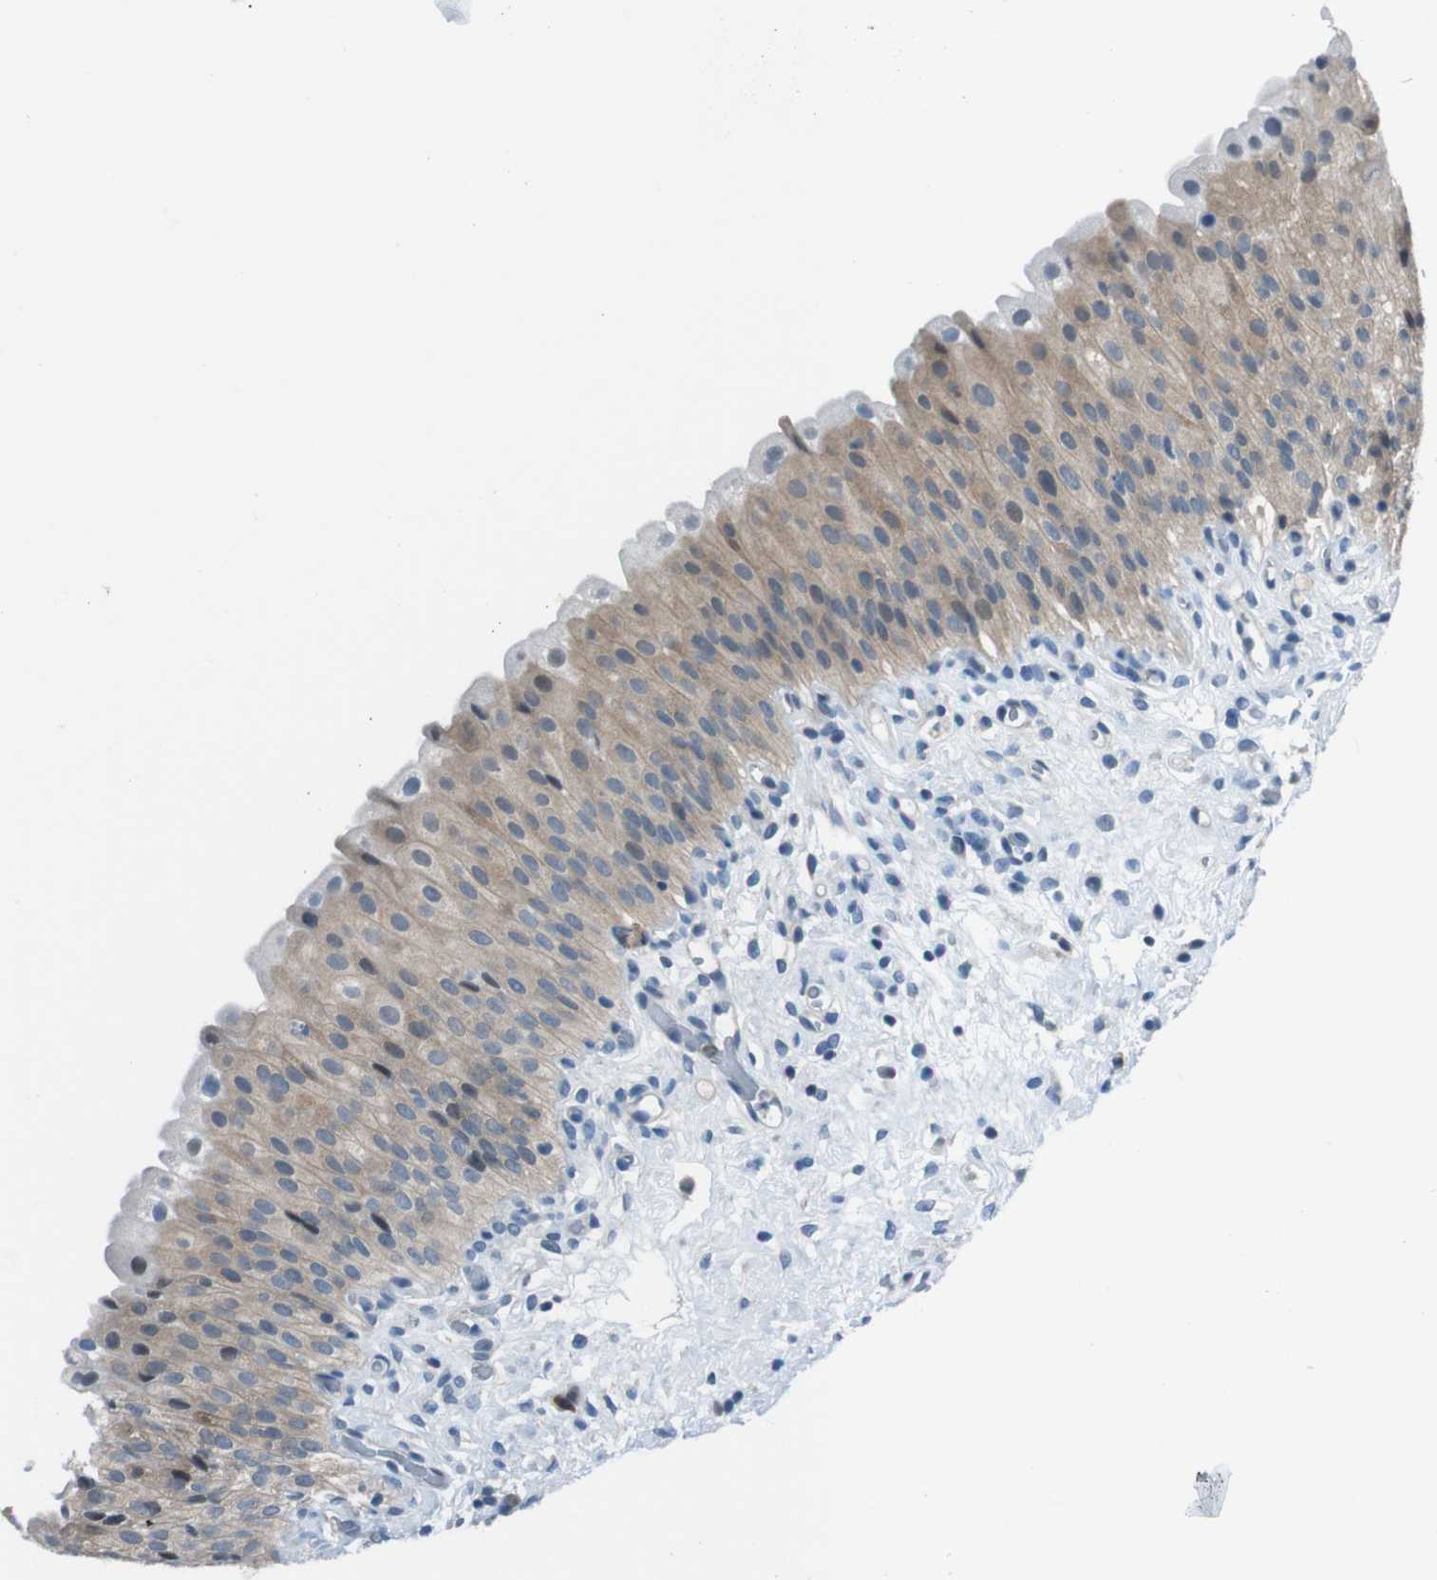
{"staining": {"intensity": "weak", "quantity": "25%-75%", "location": "cytoplasmic/membranous"}, "tissue": "urinary bladder", "cell_type": "Urothelial cells", "image_type": "normal", "snomed": [{"axis": "morphology", "description": "Normal tissue, NOS"}, {"axis": "morphology", "description": "Urothelial carcinoma, High grade"}, {"axis": "topography", "description": "Urinary bladder"}], "caption": "Human urinary bladder stained for a protein (brown) exhibits weak cytoplasmic/membranous positive staining in approximately 25%-75% of urothelial cells.", "gene": "NANOS2", "patient": {"sex": "male", "age": 46}}